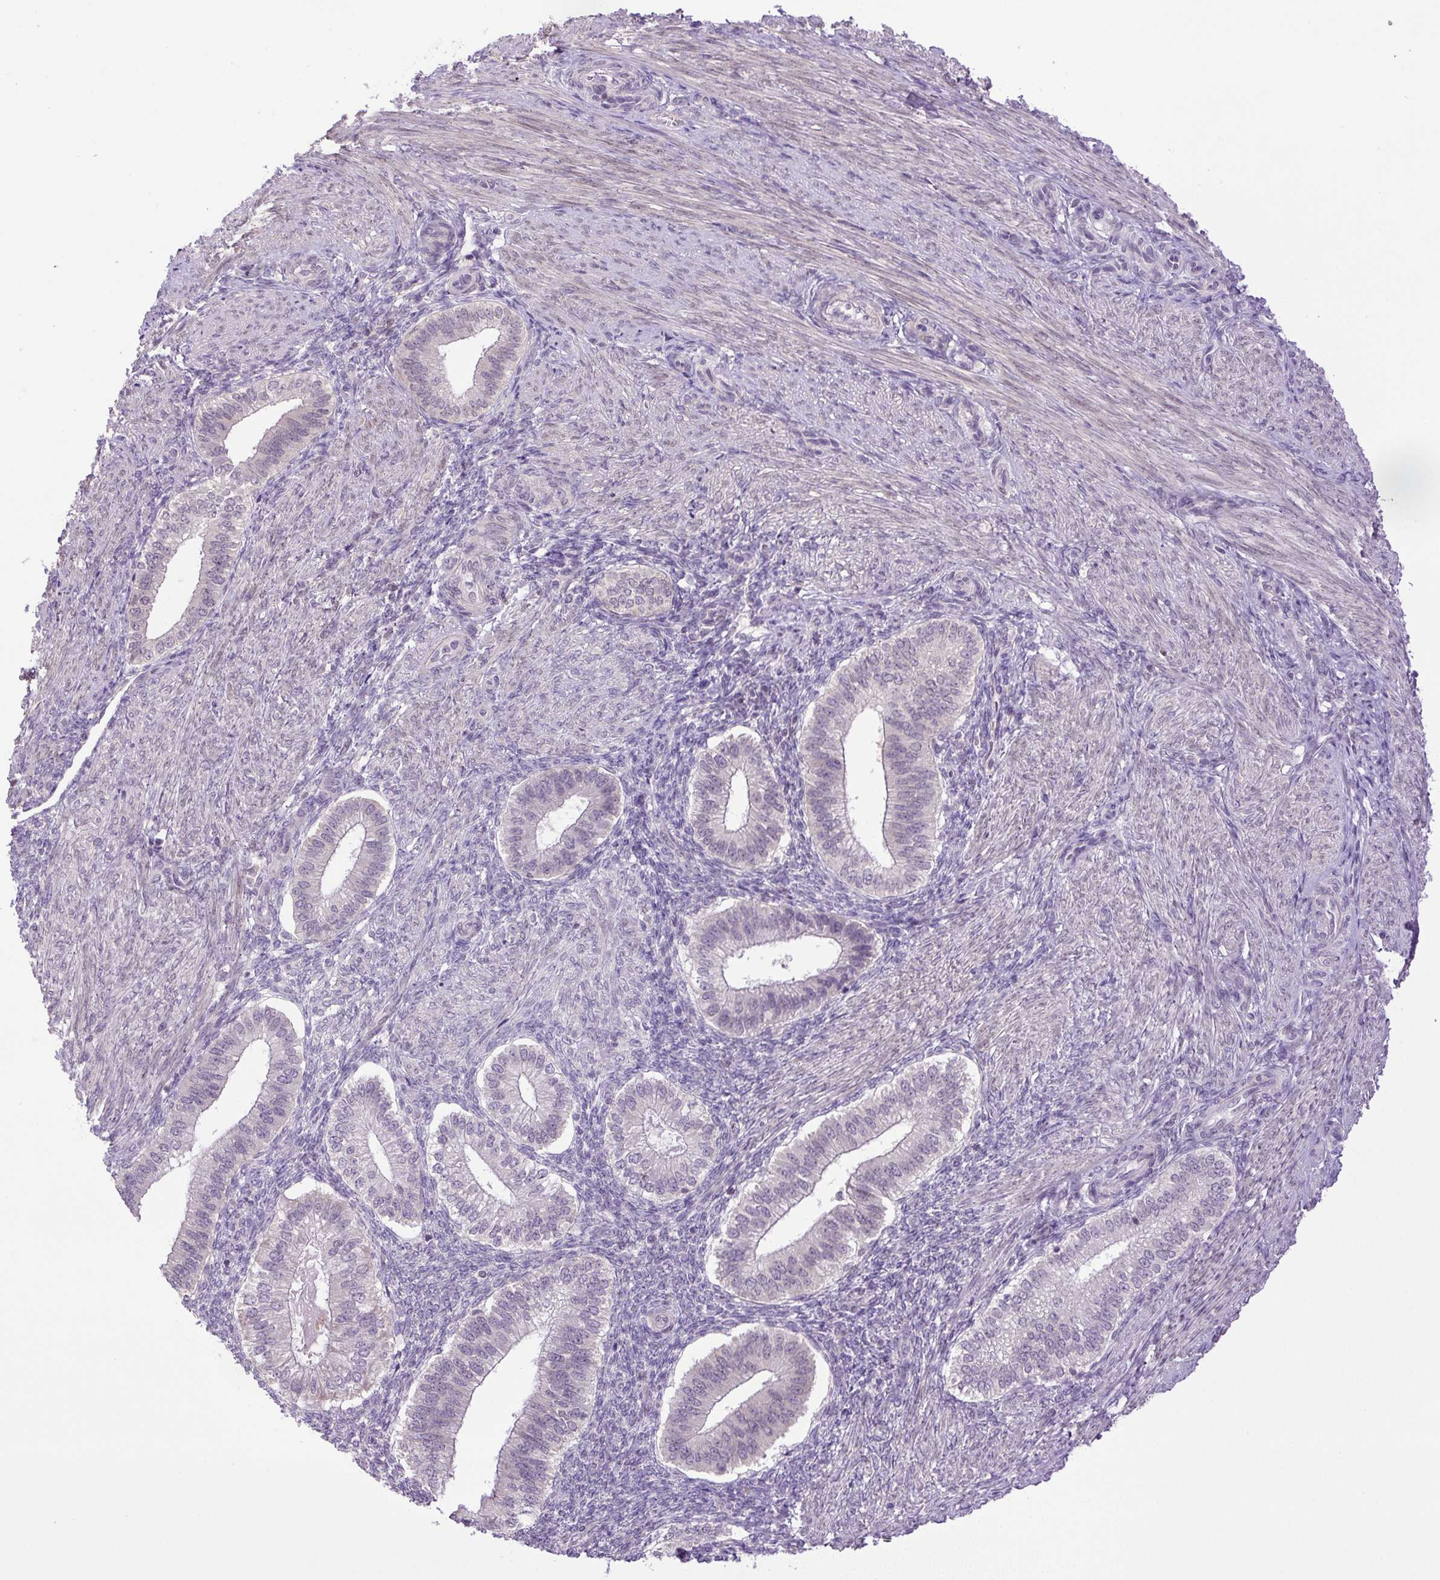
{"staining": {"intensity": "weak", "quantity": "25%-75%", "location": "nuclear"}, "tissue": "endometrium", "cell_type": "Cells in endometrial stroma", "image_type": "normal", "snomed": [{"axis": "morphology", "description": "Normal tissue, NOS"}, {"axis": "topography", "description": "Endometrium"}], "caption": "IHC staining of normal endometrium, which demonstrates low levels of weak nuclear staining in about 25%-75% of cells in endometrial stroma indicating weak nuclear protein positivity. The staining was performed using DAB (brown) for protein detection and nuclei were counterstained in hematoxylin (blue).", "gene": "KPNA1", "patient": {"sex": "female", "age": 25}}